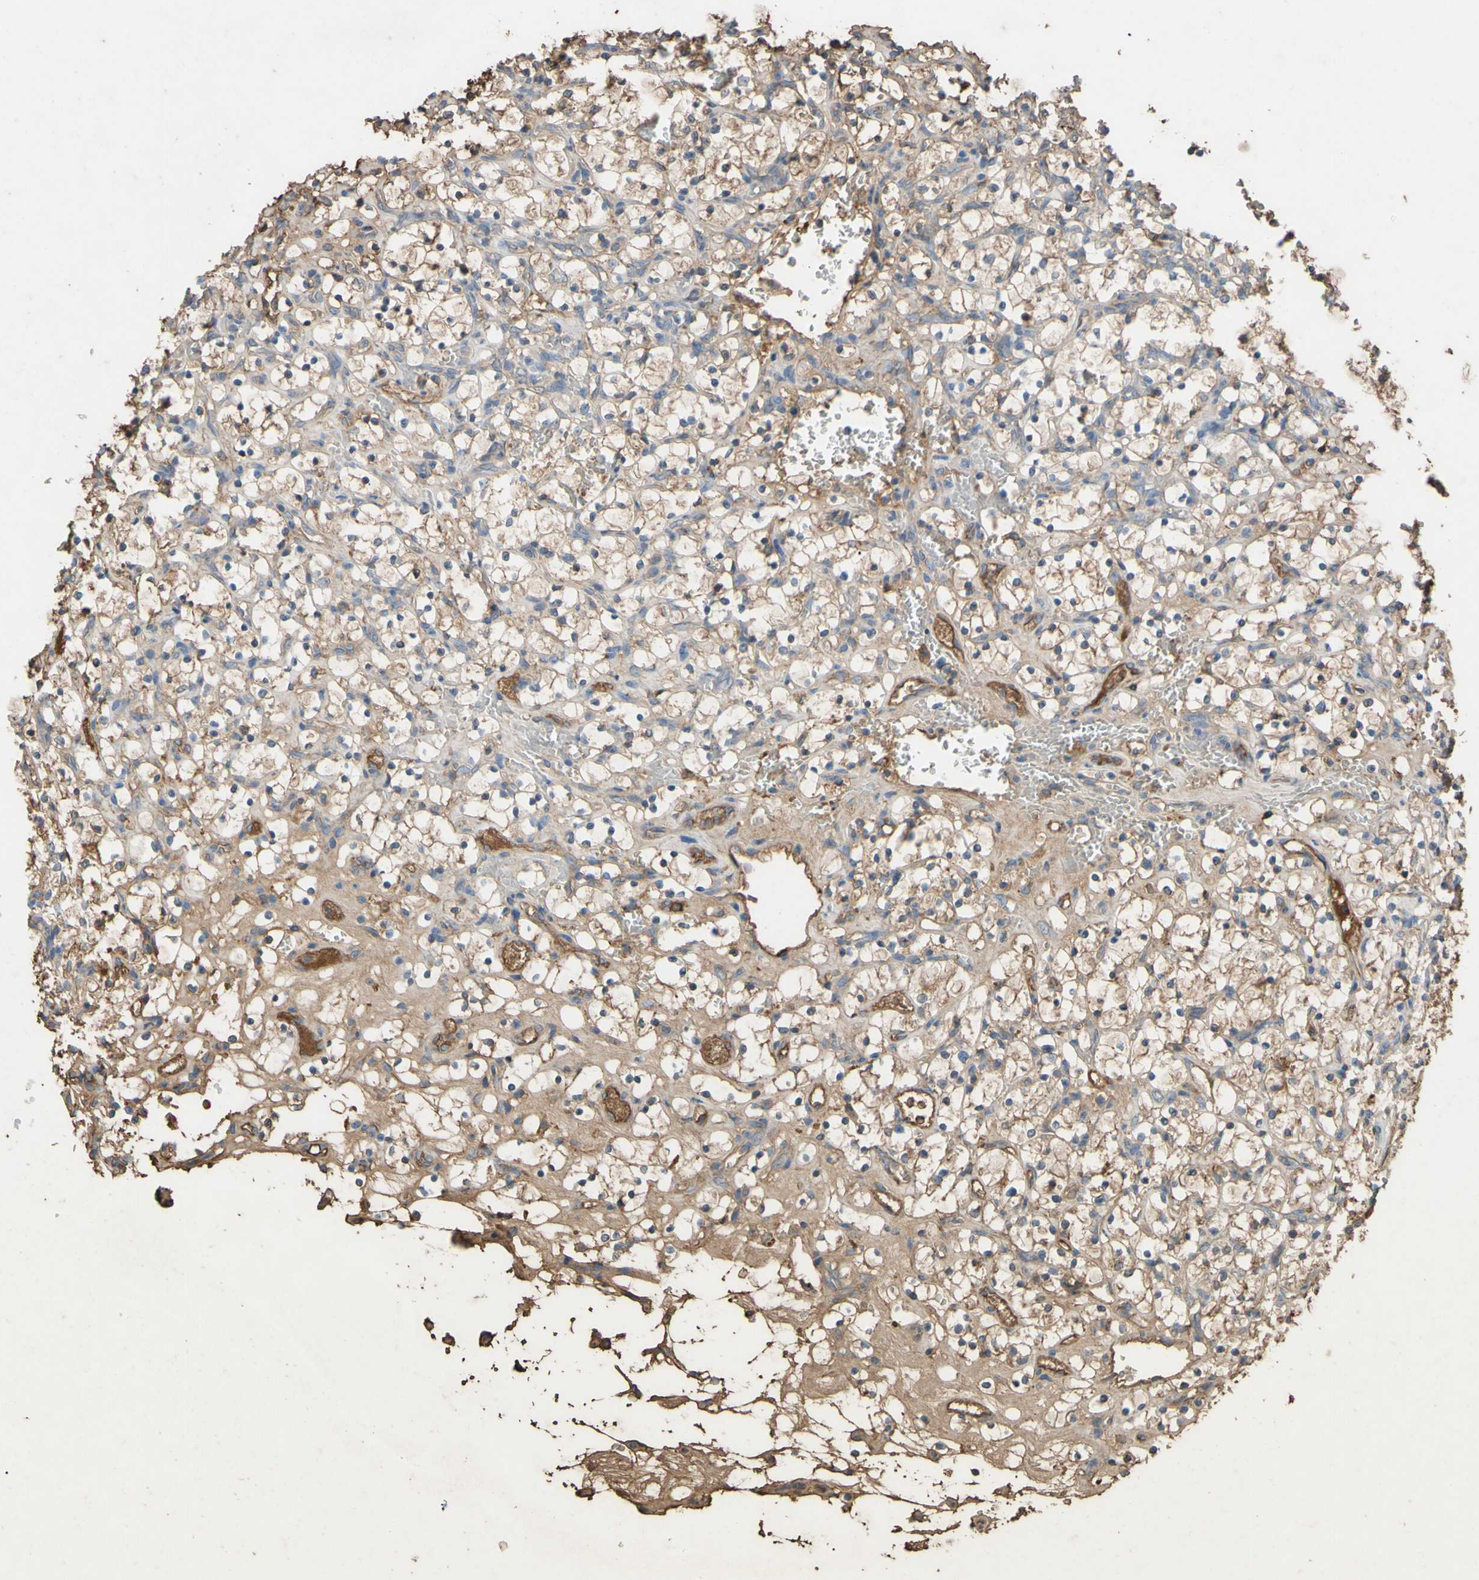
{"staining": {"intensity": "moderate", "quantity": "25%-75%", "location": "cytoplasmic/membranous"}, "tissue": "renal cancer", "cell_type": "Tumor cells", "image_type": "cancer", "snomed": [{"axis": "morphology", "description": "Adenocarcinoma, NOS"}, {"axis": "topography", "description": "Kidney"}], "caption": "Immunohistochemical staining of human adenocarcinoma (renal) exhibits moderate cytoplasmic/membranous protein expression in about 25%-75% of tumor cells. The staining is performed using DAB (3,3'-diaminobenzidine) brown chromogen to label protein expression. The nuclei are counter-stained blue using hematoxylin.", "gene": "PTGDS", "patient": {"sex": "female", "age": 69}}